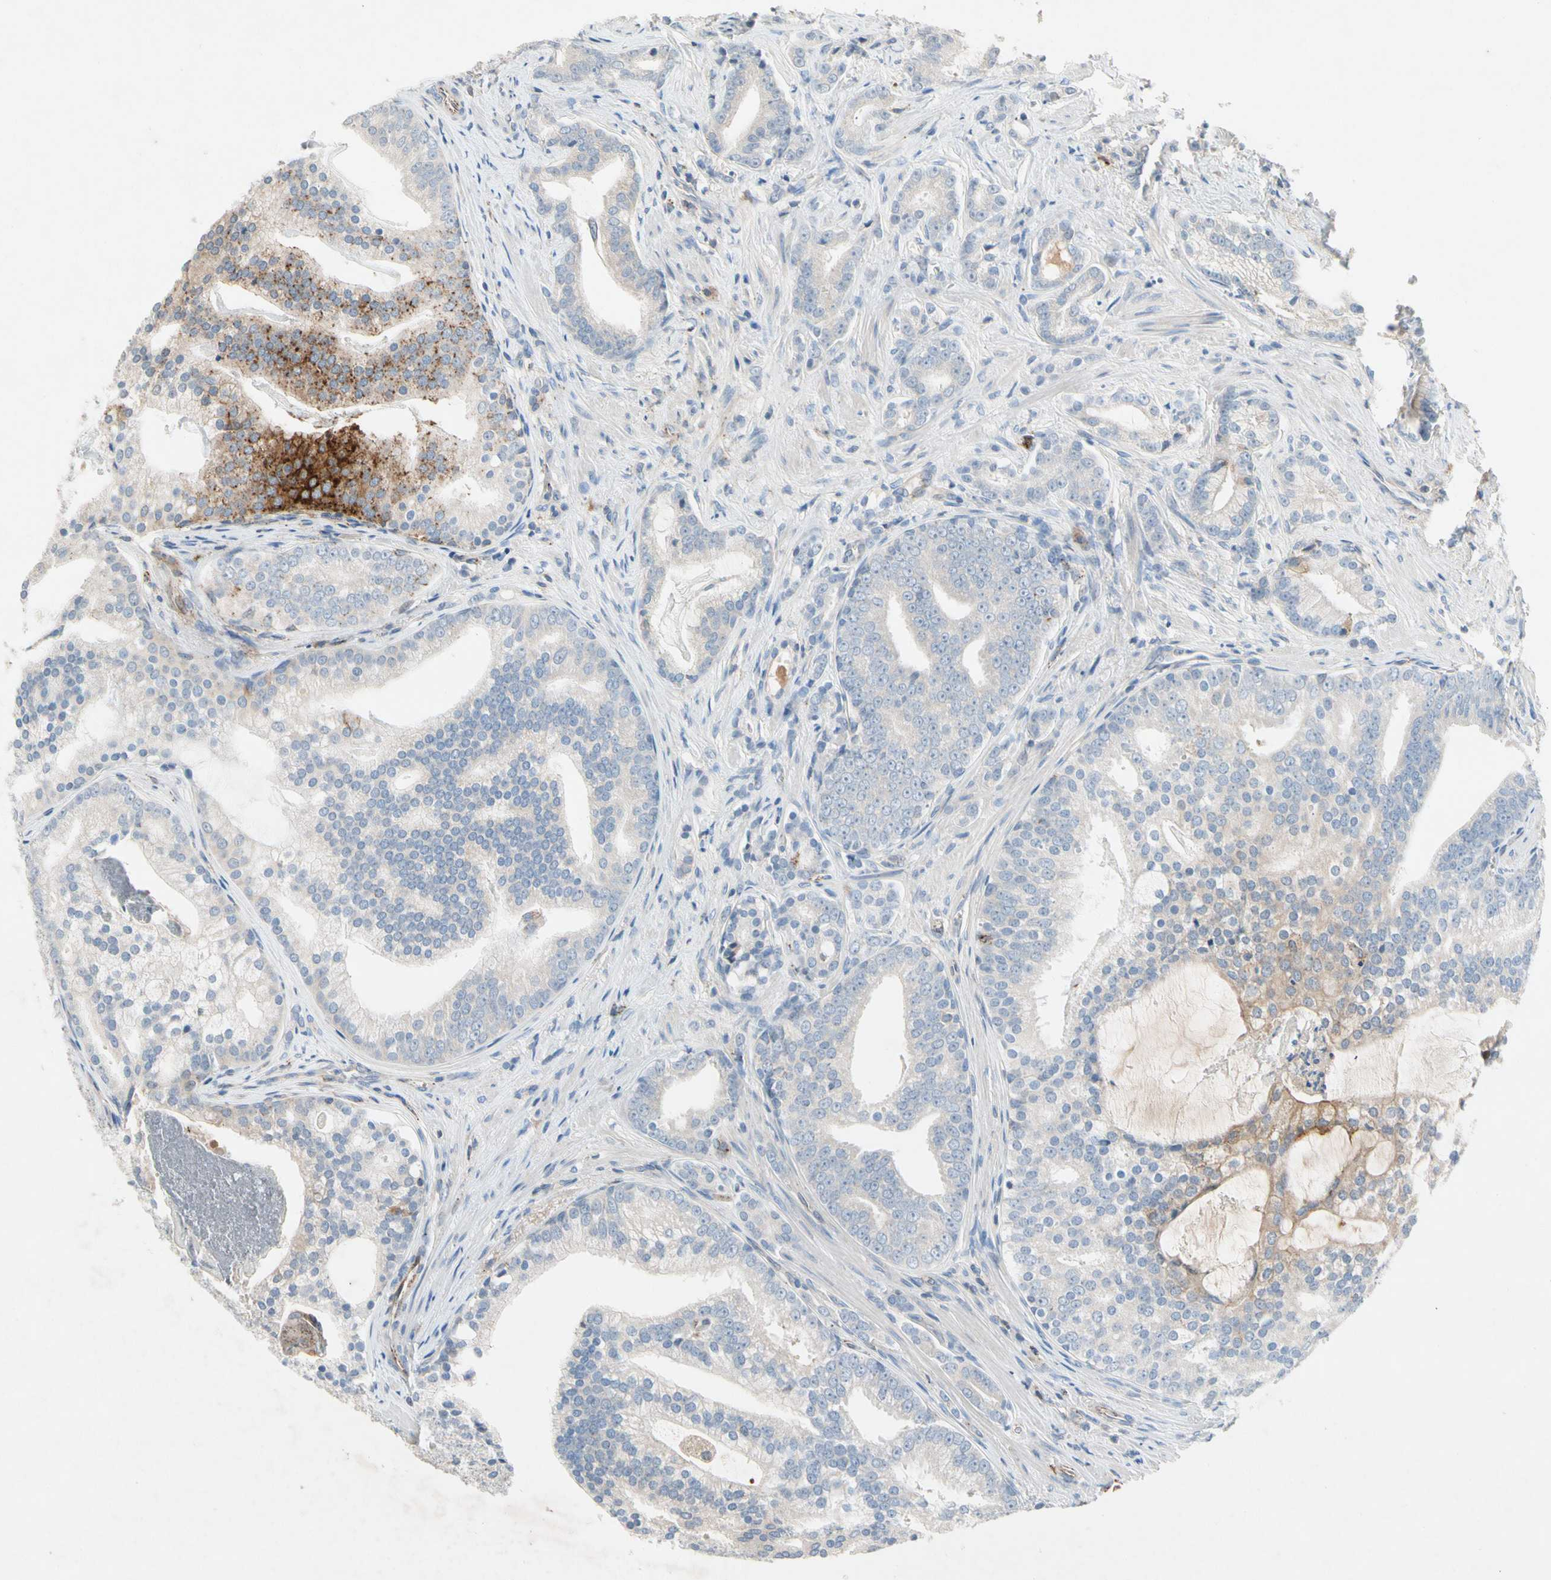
{"staining": {"intensity": "strong", "quantity": "<25%", "location": "cytoplasmic/membranous"}, "tissue": "prostate cancer", "cell_type": "Tumor cells", "image_type": "cancer", "snomed": [{"axis": "morphology", "description": "Adenocarcinoma, Low grade"}, {"axis": "topography", "description": "Prostate"}], "caption": "IHC (DAB) staining of human prostate cancer (low-grade adenocarcinoma) exhibits strong cytoplasmic/membranous protein positivity in about <25% of tumor cells. The staining was performed using DAB, with brown indicating positive protein expression. Nuclei are stained blue with hematoxylin.", "gene": "NDFIP2", "patient": {"sex": "male", "age": 58}}